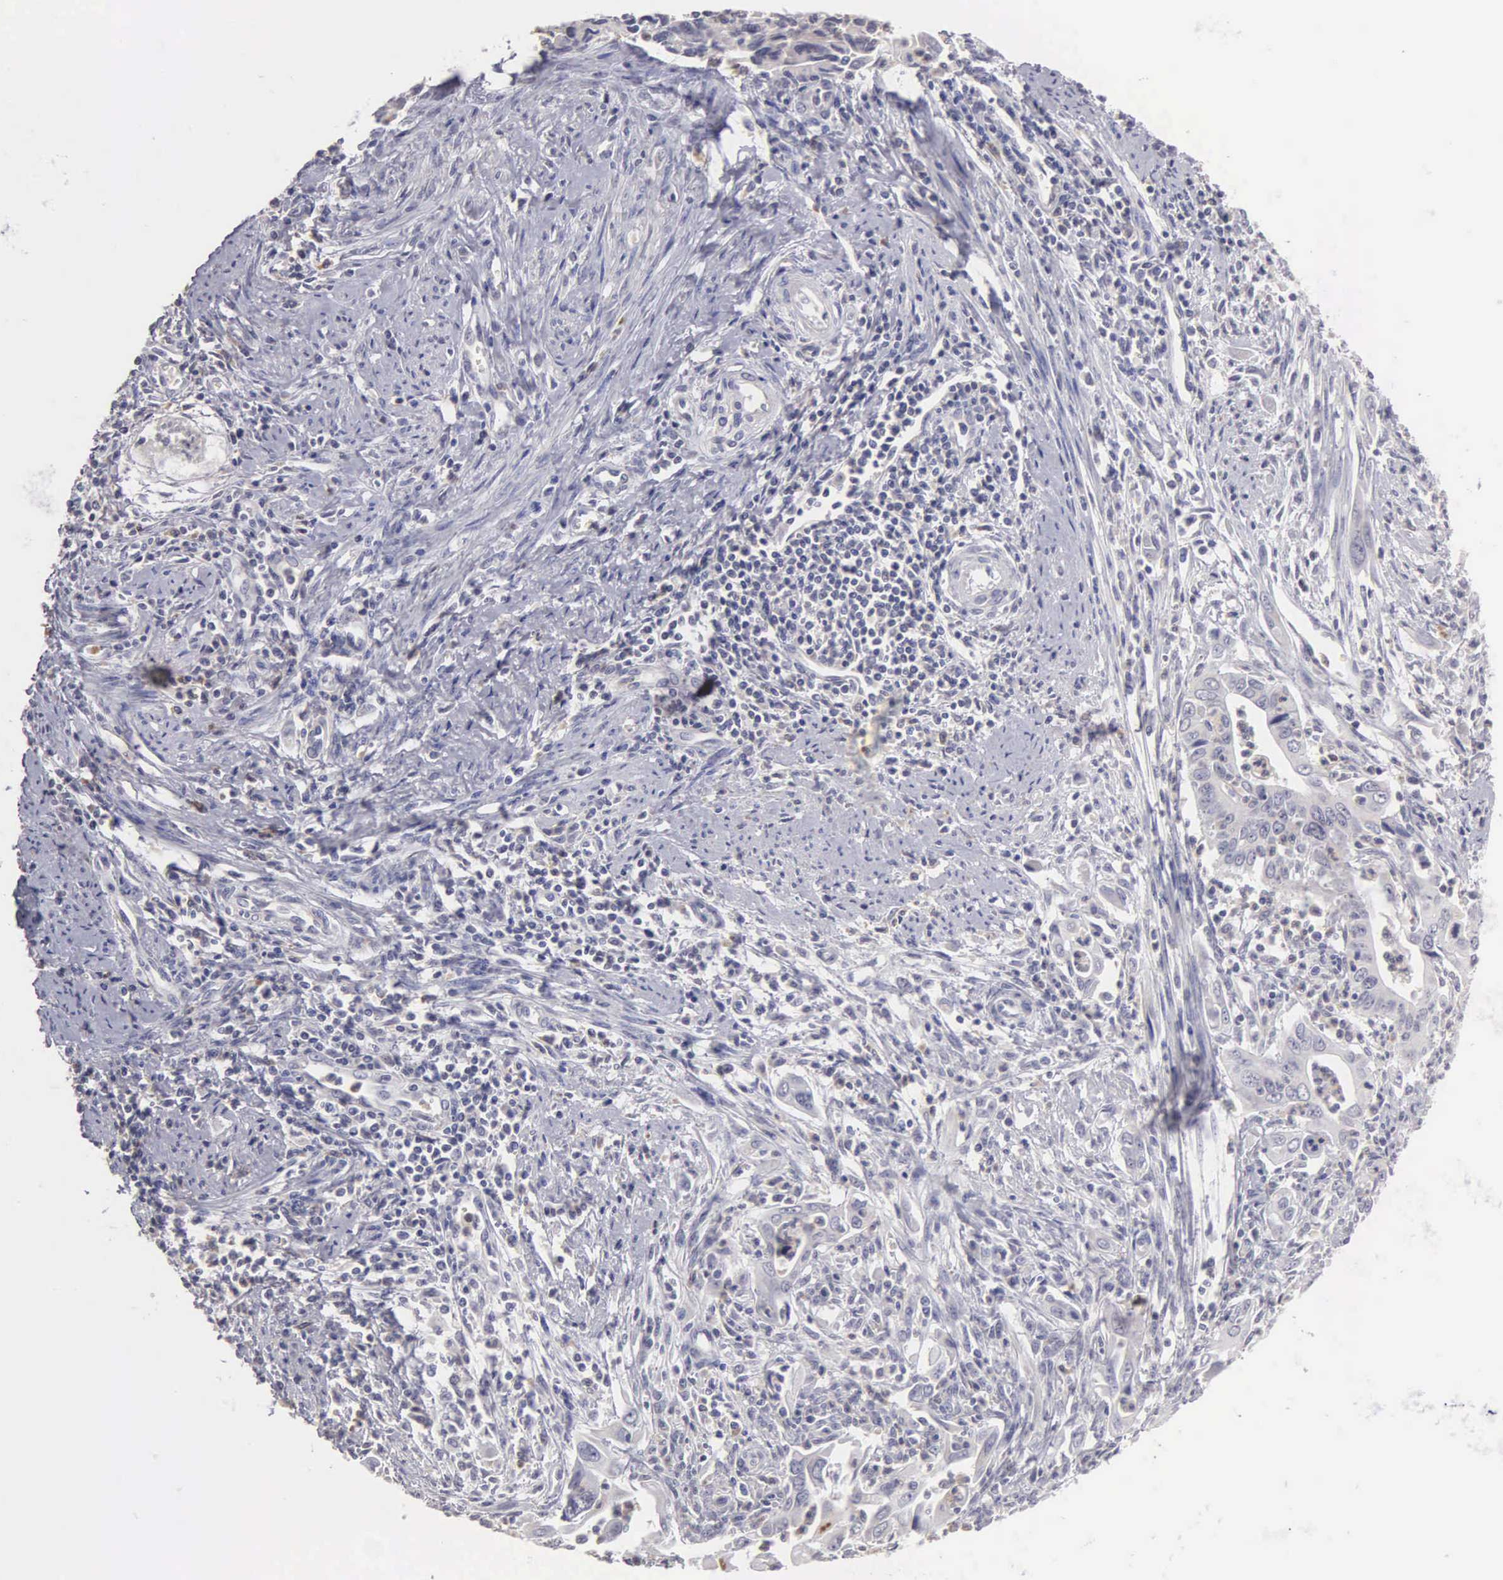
{"staining": {"intensity": "negative", "quantity": "none", "location": "none"}, "tissue": "cervical cancer", "cell_type": "Tumor cells", "image_type": "cancer", "snomed": [{"axis": "morphology", "description": "Normal tissue, NOS"}, {"axis": "morphology", "description": "Adenocarcinoma, NOS"}, {"axis": "topography", "description": "Cervix"}], "caption": "Immunohistochemistry (IHC) photomicrograph of cervical cancer (adenocarcinoma) stained for a protein (brown), which exhibits no staining in tumor cells.", "gene": "BRD1", "patient": {"sex": "female", "age": 34}}